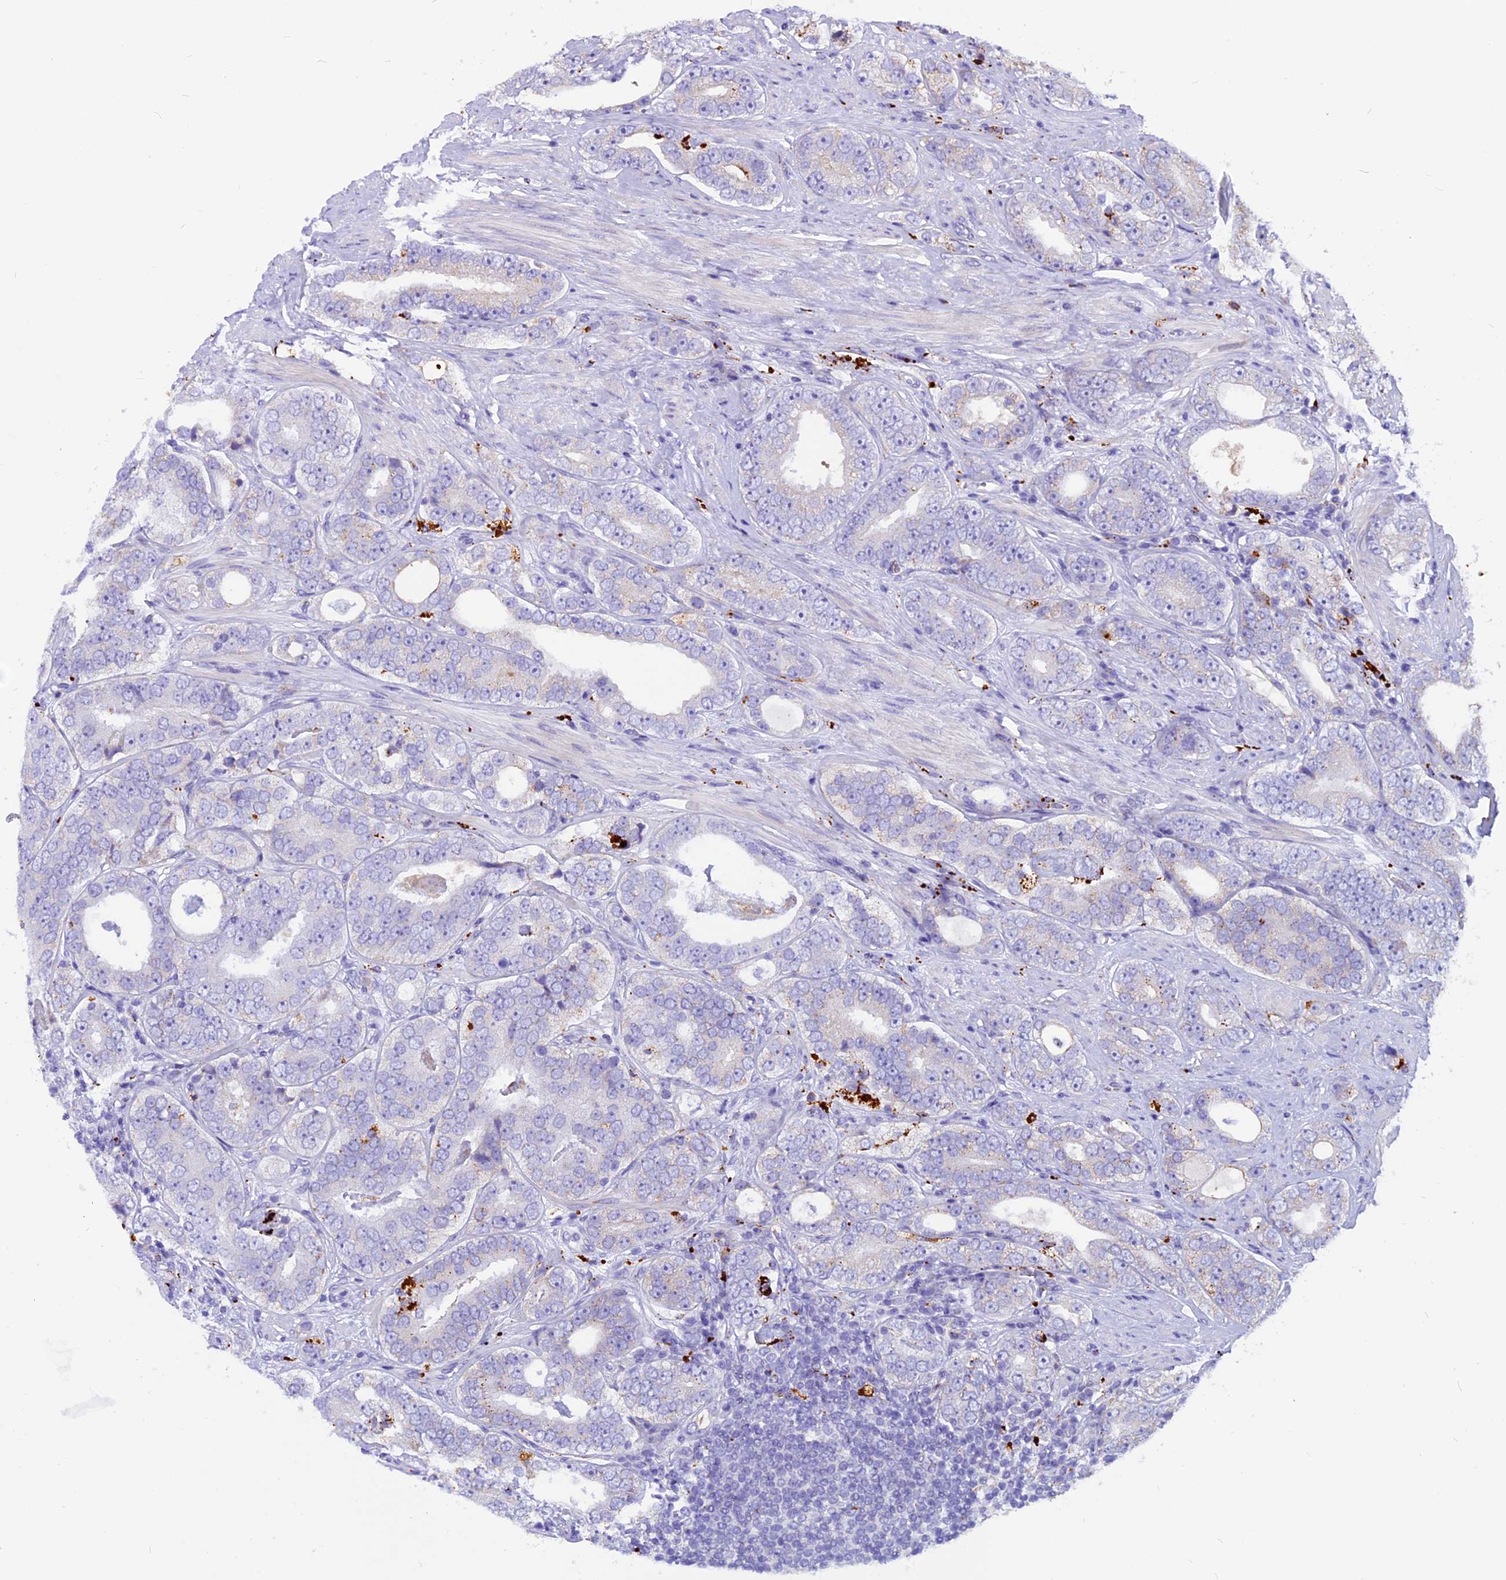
{"staining": {"intensity": "negative", "quantity": "none", "location": "none"}, "tissue": "prostate cancer", "cell_type": "Tumor cells", "image_type": "cancer", "snomed": [{"axis": "morphology", "description": "Adenocarcinoma, High grade"}, {"axis": "topography", "description": "Prostate"}], "caption": "This is an immunohistochemistry micrograph of high-grade adenocarcinoma (prostate). There is no expression in tumor cells.", "gene": "THRSP", "patient": {"sex": "male", "age": 56}}